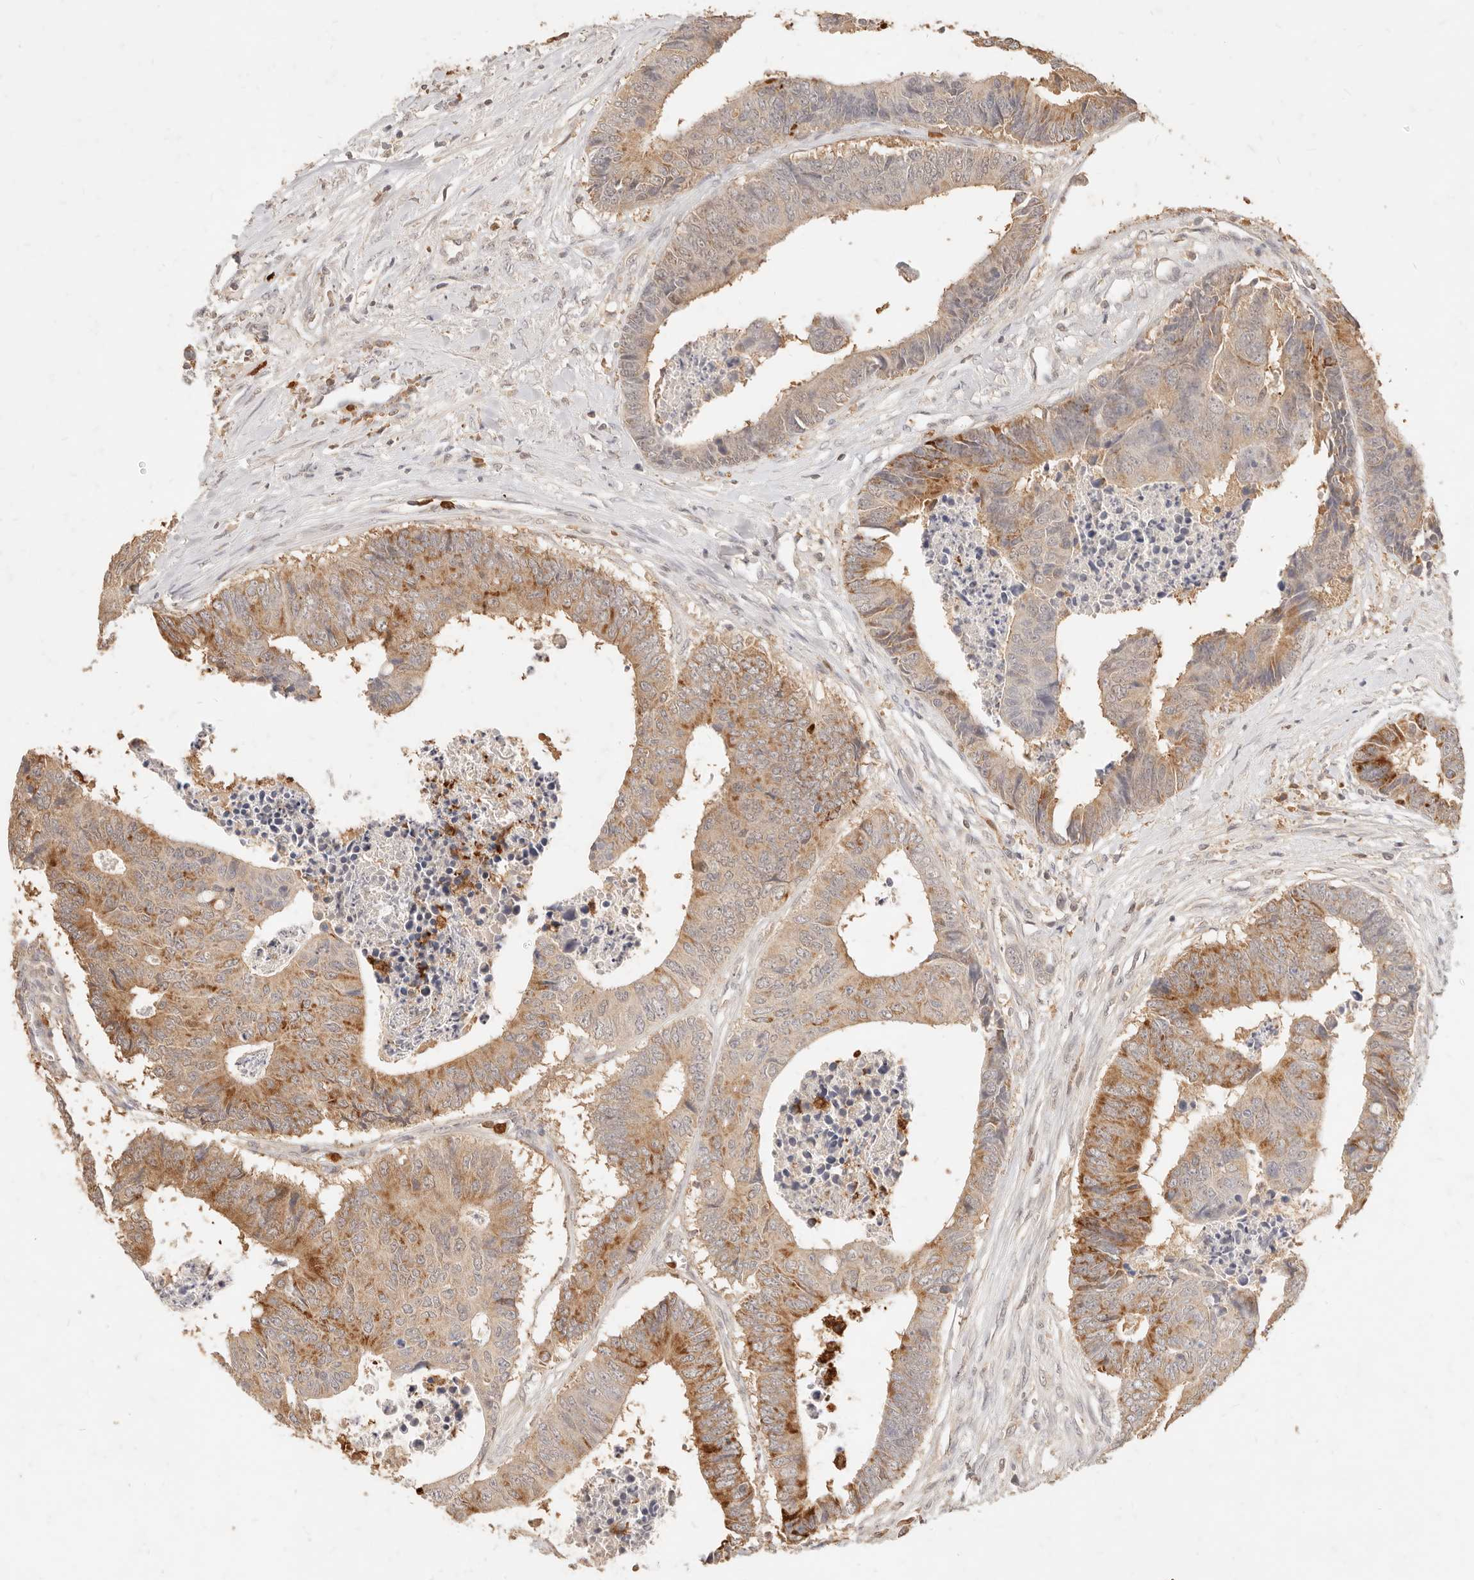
{"staining": {"intensity": "moderate", "quantity": "<25%", "location": "cytoplasmic/membranous"}, "tissue": "colorectal cancer", "cell_type": "Tumor cells", "image_type": "cancer", "snomed": [{"axis": "morphology", "description": "Adenocarcinoma, NOS"}, {"axis": "topography", "description": "Rectum"}], "caption": "Immunohistochemistry (IHC) (DAB) staining of human adenocarcinoma (colorectal) shows moderate cytoplasmic/membranous protein staining in about <25% of tumor cells. (Brightfield microscopy of DAB IHC at high magnification).", "gene": "TMTC2", "patient": {"sex": "male", "age": 84}}